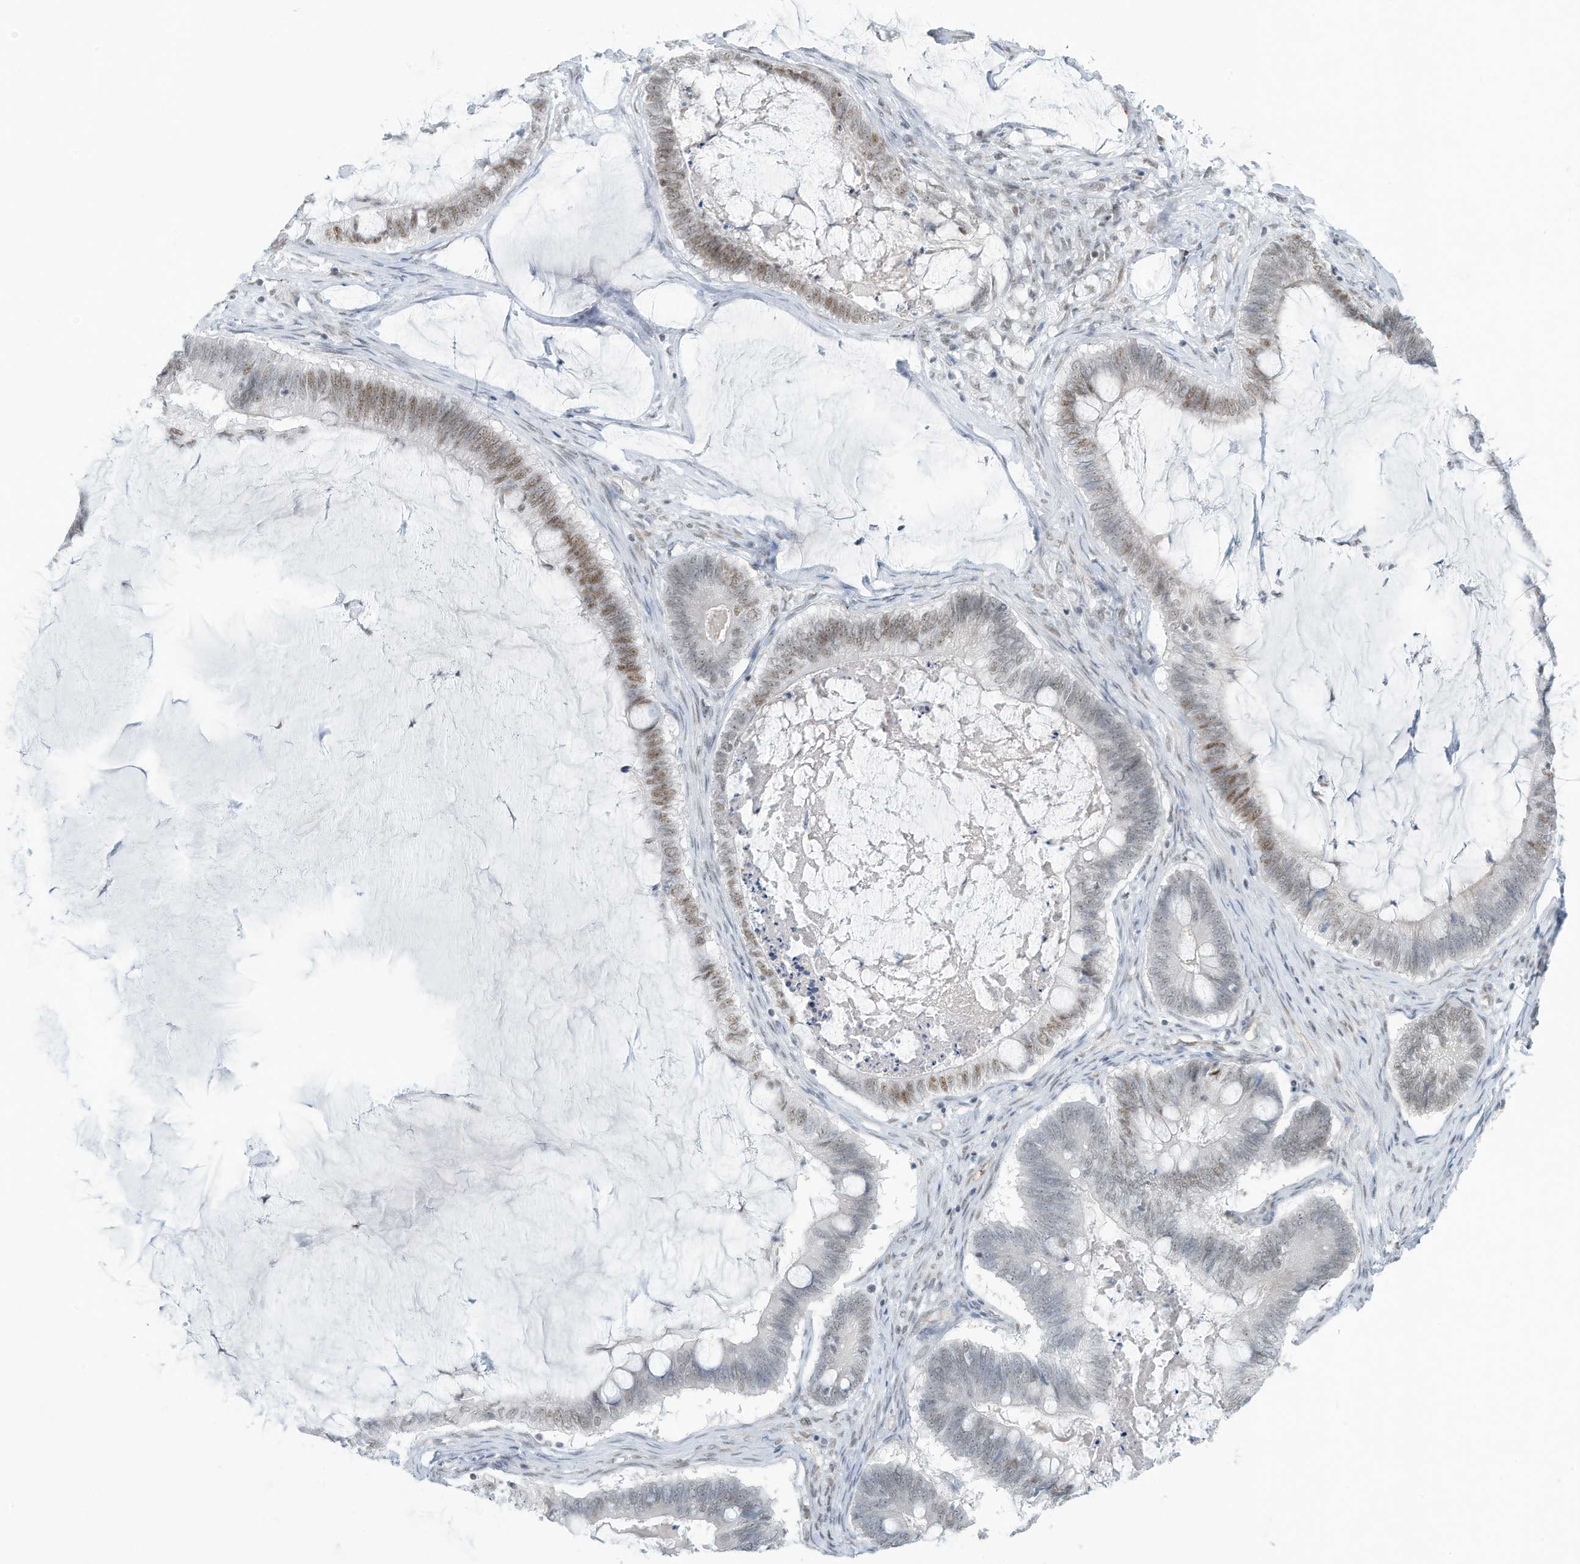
{"staining": {"intensity": "moderate", "quantity": "25%-75%", "location": "nuclear"}, "tissue": "ovarian cancer", "cell_type": "Tumor cells", "image_type": "cancer", "snomed": [{"axis": "morphology", "description": "Cystadenocarcinoma, mucinous, NOS"}, {"axis": "topography", "description": "Ovary"}], "caption": "Ovarian cancer (mucinous cystadenocarcinoma) stained with DAB immunohistochemistry exhibits medium levels of moderate nuclear expression in about 25%-75% of tumor cells.", "gene": "SARNP", "patient": {"sex": "female", "age": 61}}